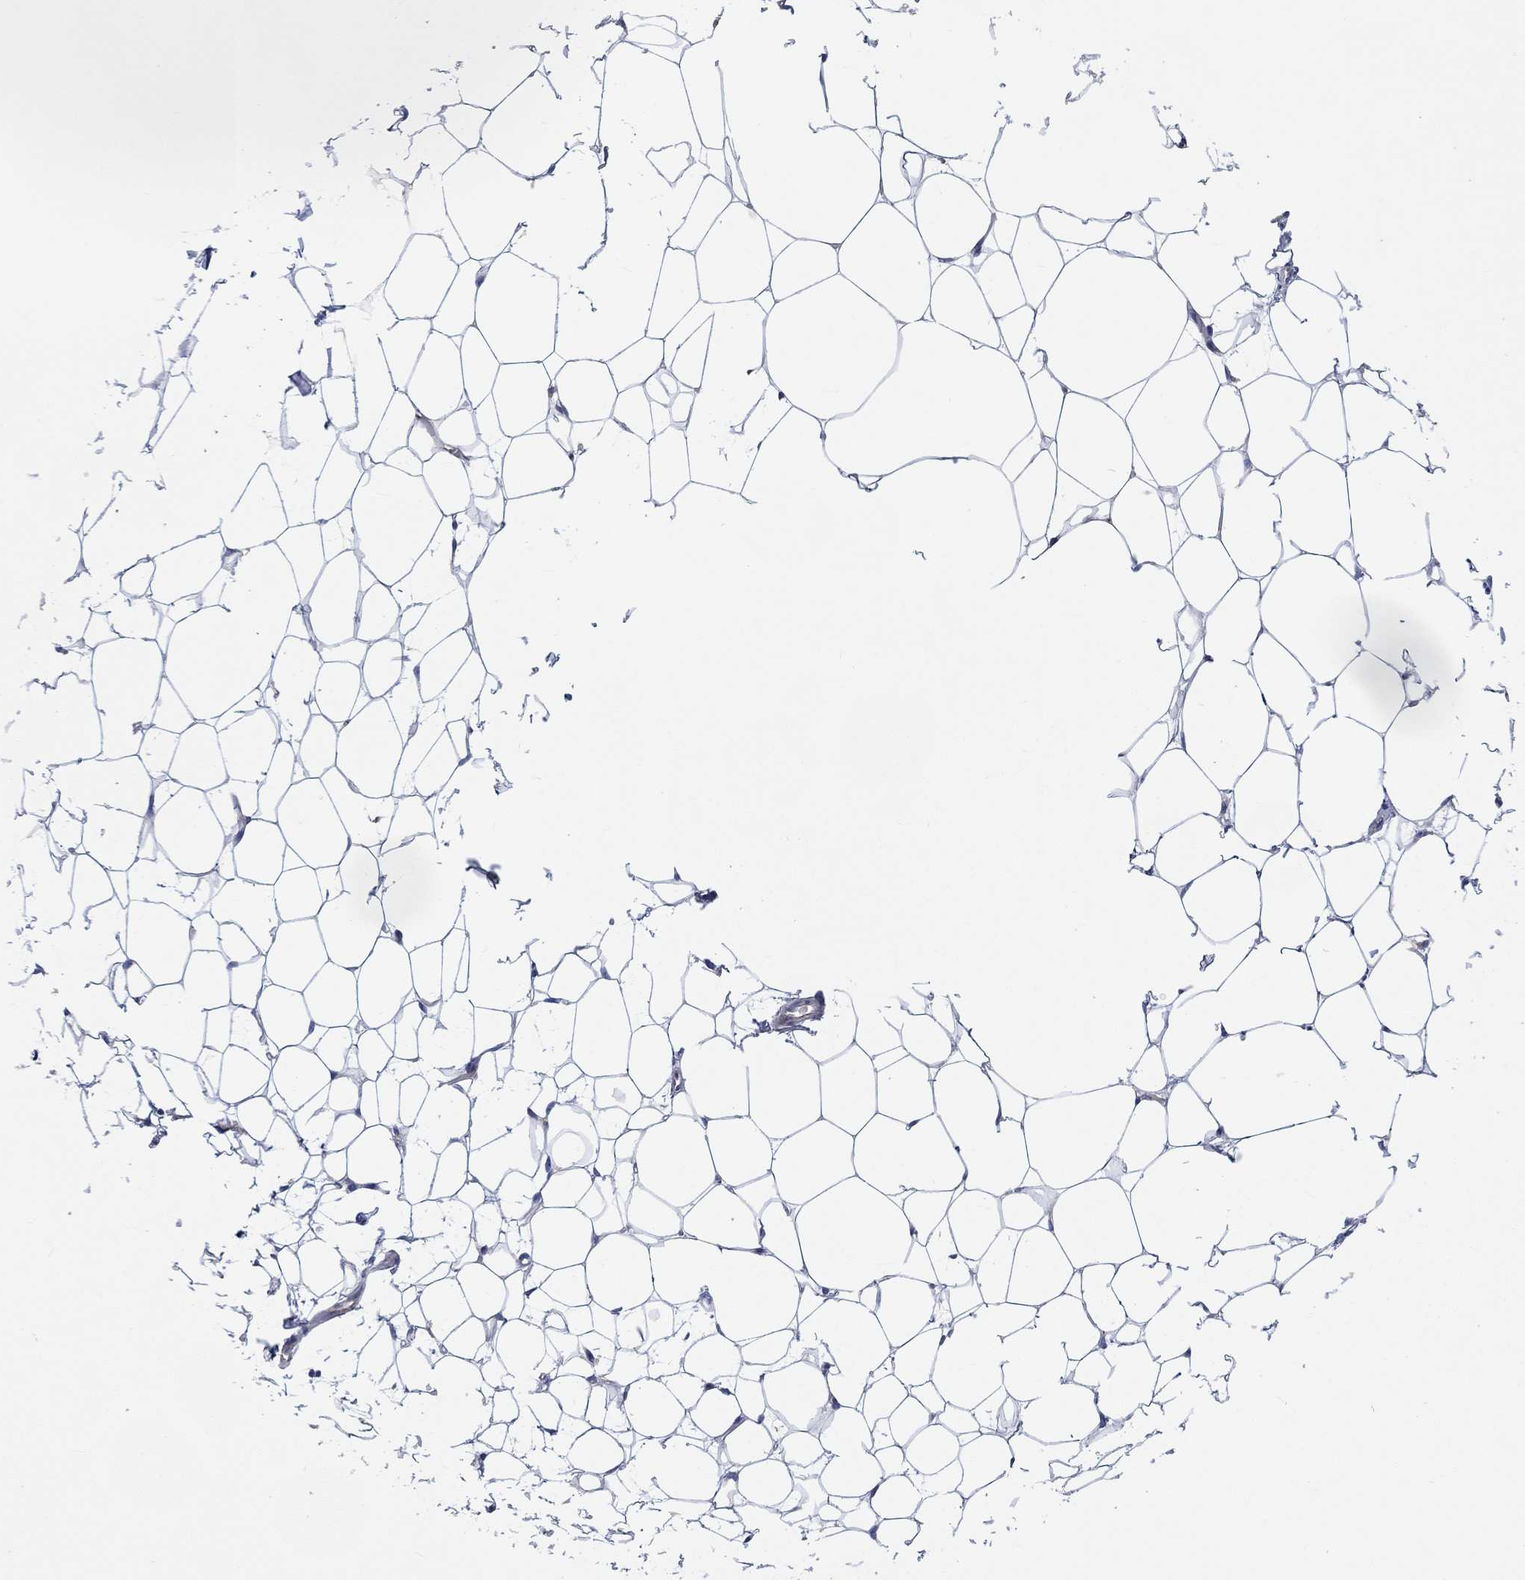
{"staining": {"intensity": "negative", "quantity": "none", "location": "none"}, "tissue": "breast", "cell_type": "Adipocytes", "image_type": "normal", "snomed": [{"axis": "morphology", "description": "Normal tissue, NOS"}, {"axis": "topography", "description": "Breast"}], "caption": "This is an IHC histopathology image of benign breast. There is no positivity in adipocytes.", "gene": "BCO2", "patient": {"sex": "female", "age": 37}}